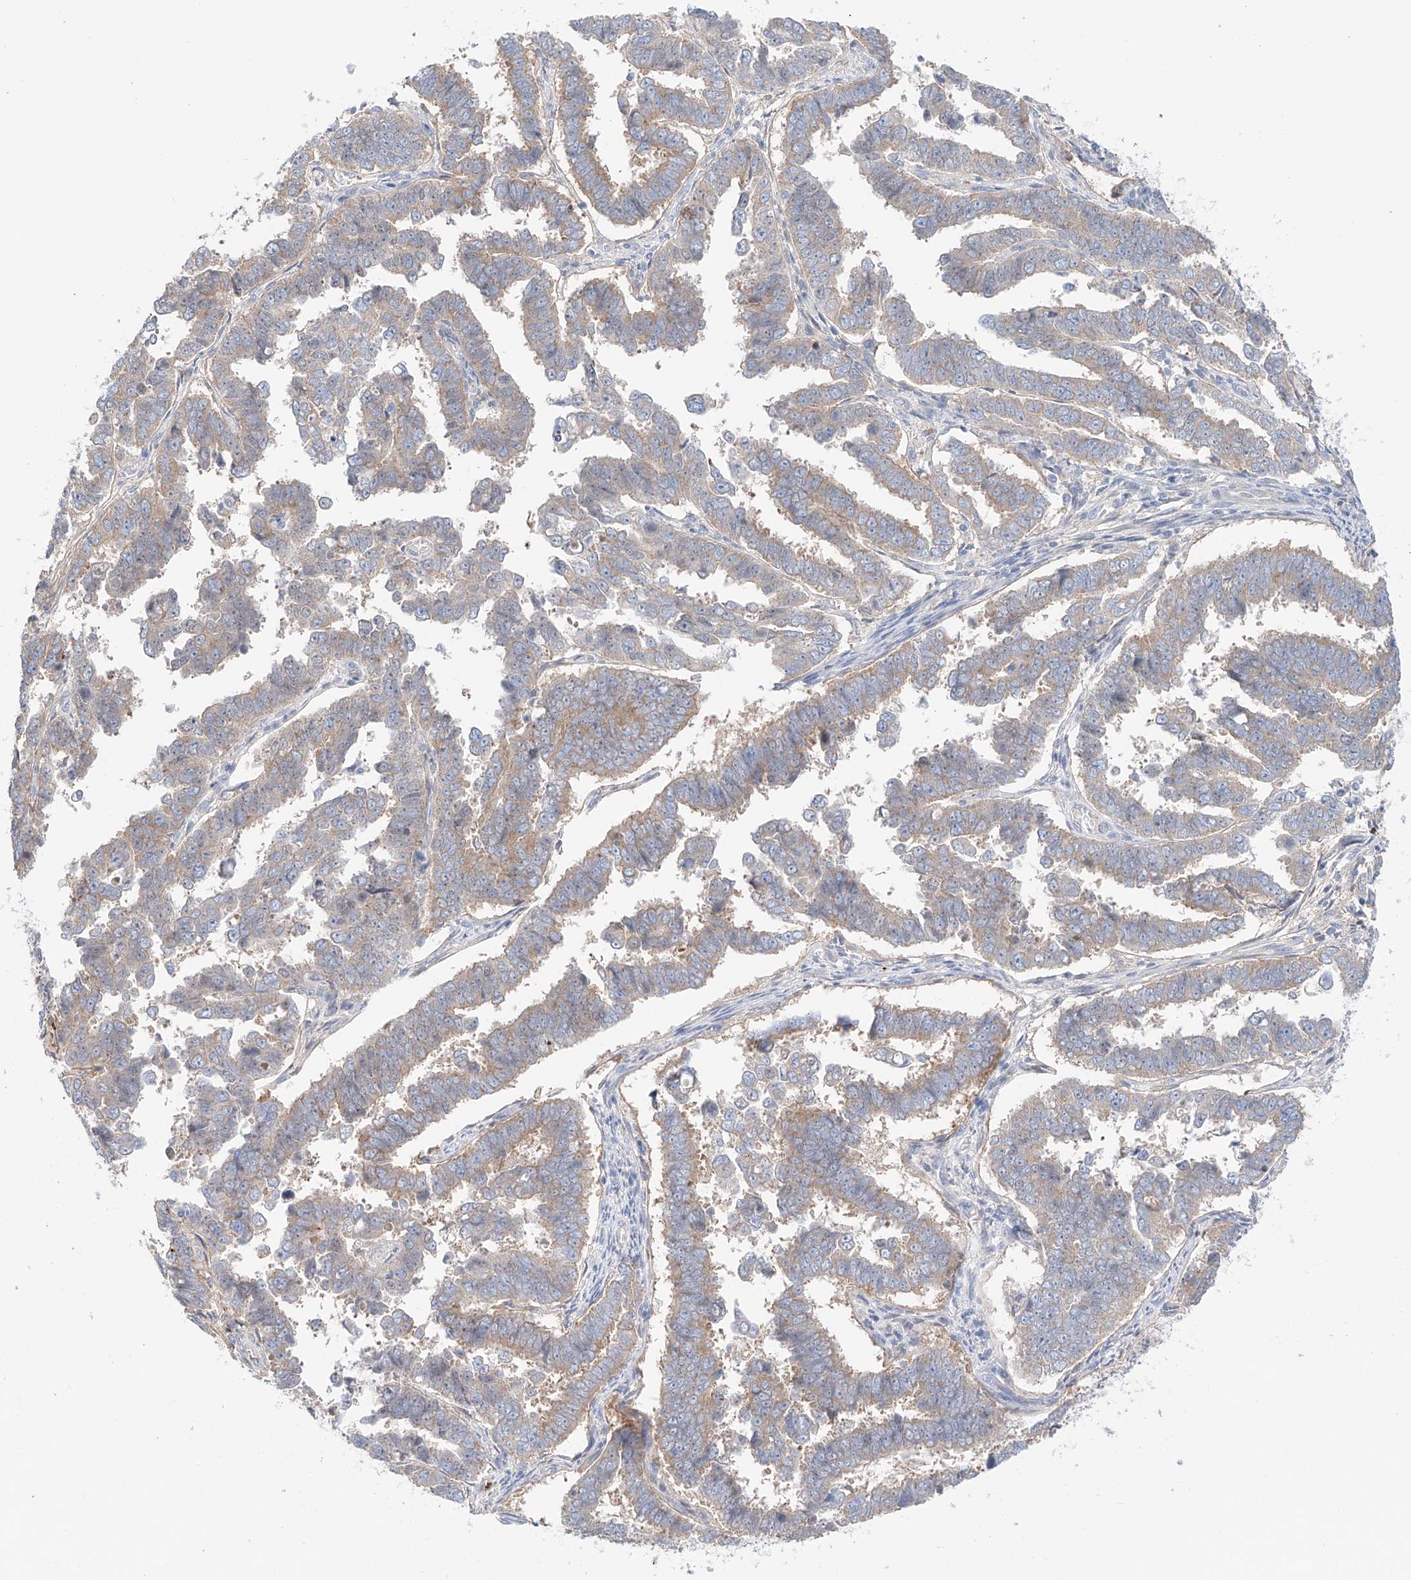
{"staining": {"intensity": "weak", "quantity": "25%-75%", "location": "cytoplasmic/membranous"}, "tissue": "endometrial cancer", "cell_type": "Tumor cells", "image_type": "cancer", "snomed": [{"axis": "morphology", "description": "Adenocarcinoma, NOS"}, {"axis": "topography", "description": "Endometrium"}], "caption": "IHC histopathology image of endometrial adenocarcinoma stained for a protein (brown), which displays low levels of weak cytoplasmic/membranous expression in approximately 25%-75% of tumor cells.", "gene": "PGGT1B", "patient": {"sex": "female", "age": 75}}